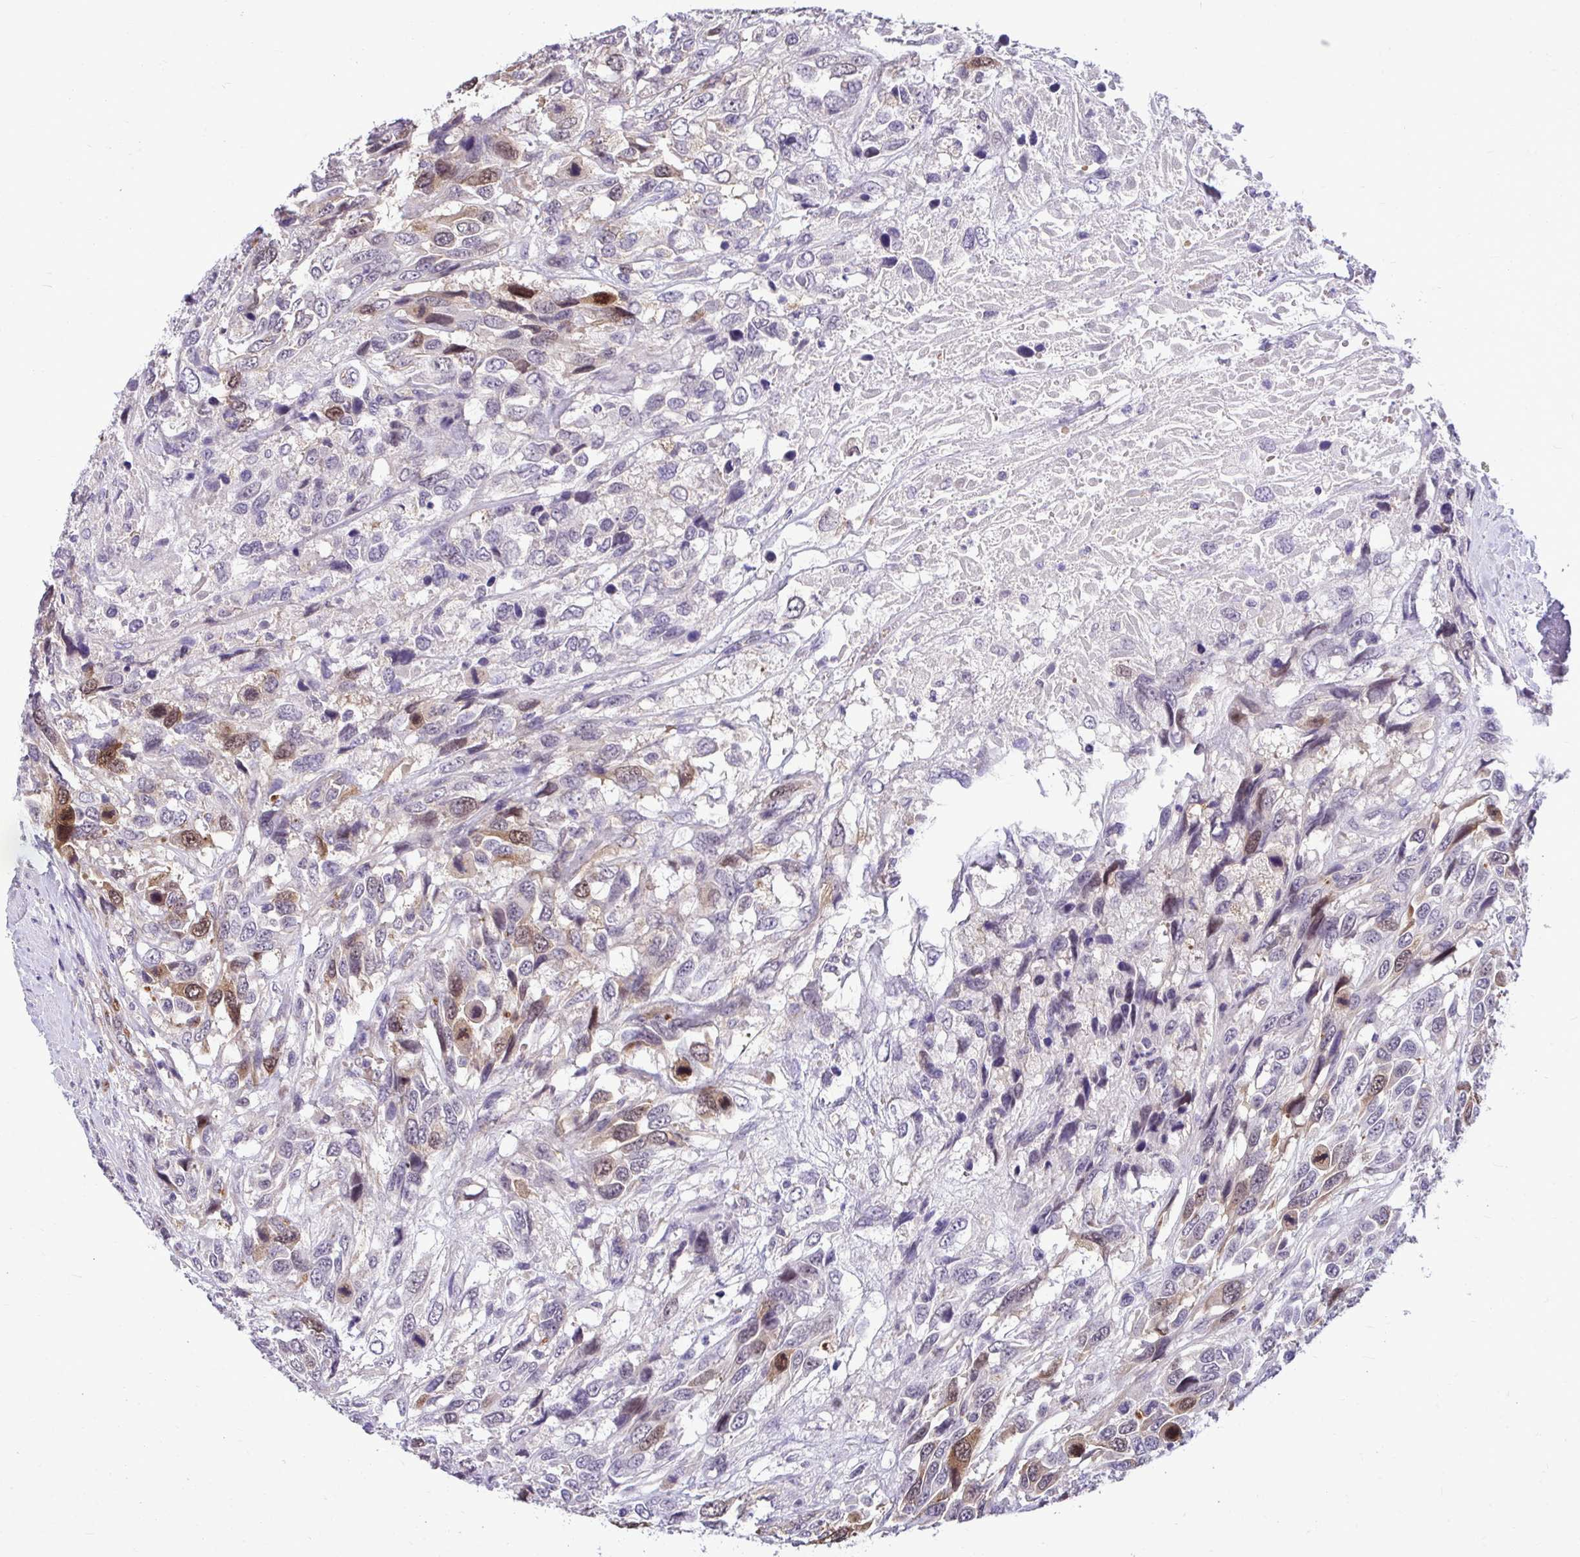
{"staining": {"intensity": "moderate", "quantity": "<25%", "location": "cytoplasmic/membranous,nuclear"}, "tissue": "urothelial cancer", "cell_type": "Tumor cells", "image_type": "cancer", "snomed": [{"axis": "morphology", "description": "Urothelial carcinoma, High grade"}, {"axis": "topography", "description": "Urinary bladder"}], "caption": "IHC image of neoplastic tissue: urothelial cancer stained using immunohistochemistry (IHC) displays low levels of moderate protein expression localized specifically in the cytoplasmic/membranous and nuclear of tumor cells, appearing as a cytoplasmic/membranous and nuclear brown color.", "gene": "CDC20", "patient": {"sex": "female", "age": 70}}